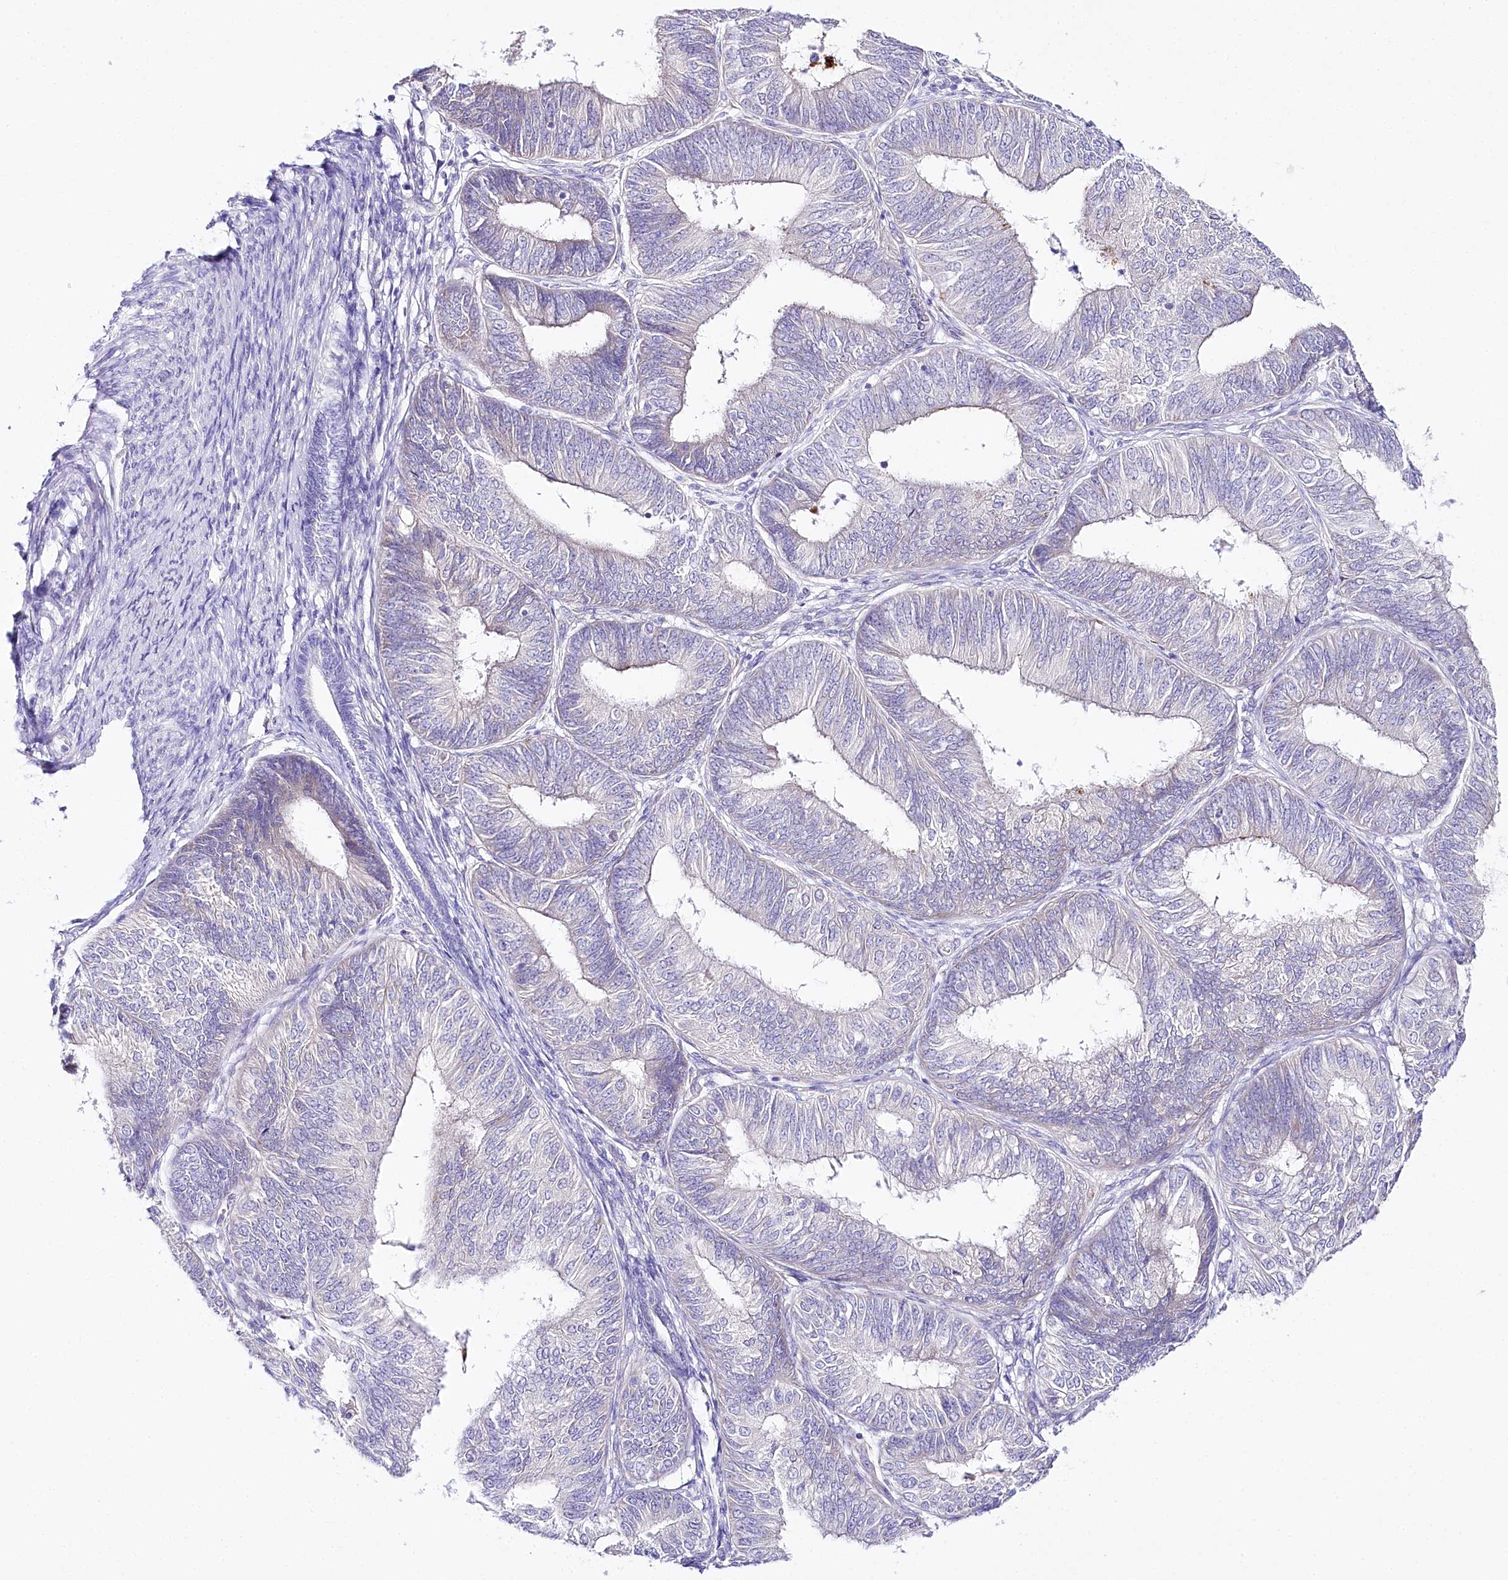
{"staining": {"intensity": "negative", "quantity": "none", "location": "none"}, "tissue": "endometrial cancer", "cell_type": "Tumor cells", "image_type": "cancer", "snomed": [{"axis": "morphology", "description": "Adenocarcinoma, NOS"}, {"axis": "topography", "description": "Endometrium"}], "caption": "DAB immunohistochemical staining of endometrial cancer reveals no significant staining in tumor cells.", "gene": "CSN3", "patient": {"sex": "female", "age": 58}}